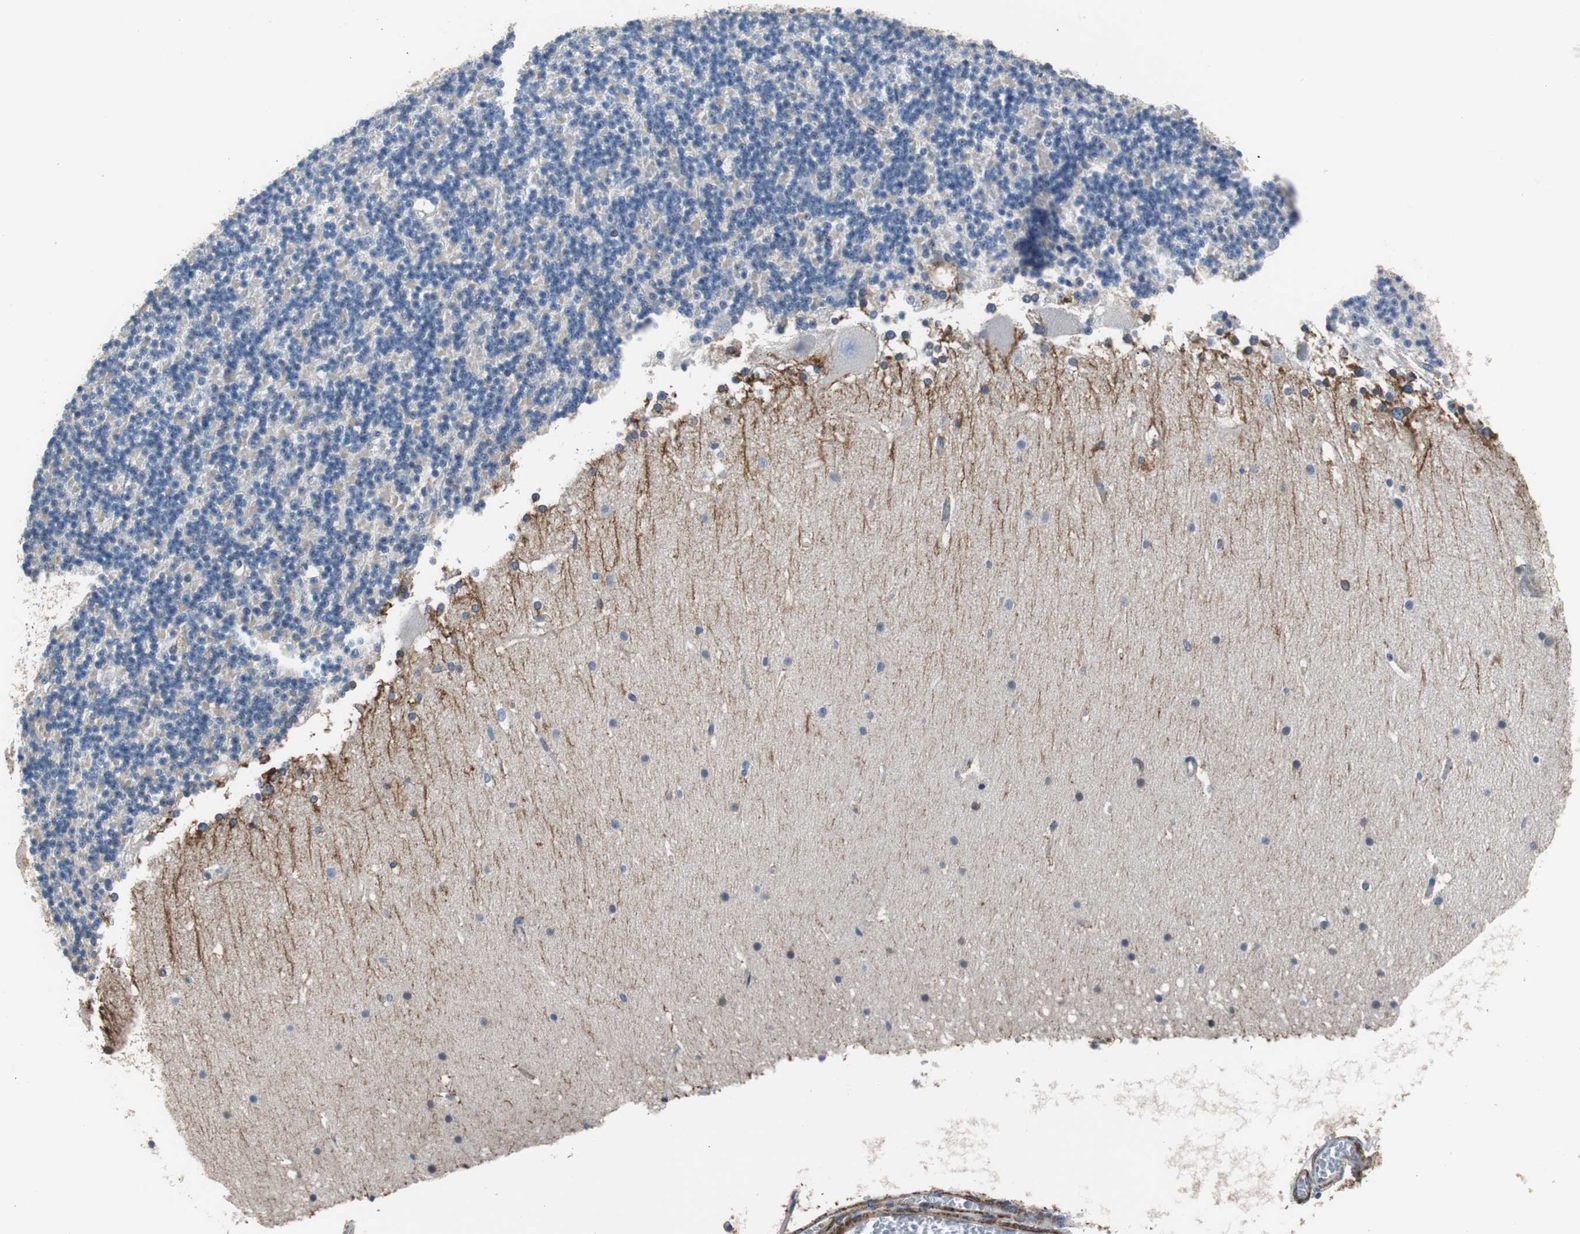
{"staining": {"intensity": "negative", "quantity": "none", "location": "none"}, "tissue": "cerebellum", "cell_type": "Cells in granular layer", "image_type": "normal", "snomed": [{"axis": "morphology", "description": "Normal tissue, NOS"}, {"axis": "topography", "description": "Cerebellum"}], "caption": "Cells in granular layer are negative for brown protein staining in unremarkable cerebellum. (DAB (3,3'-diaminobenzidine) immunohistochemistry, high magnification).", "gene": "PBXIP1", "patient": {"sex": "female", "age": 19}}